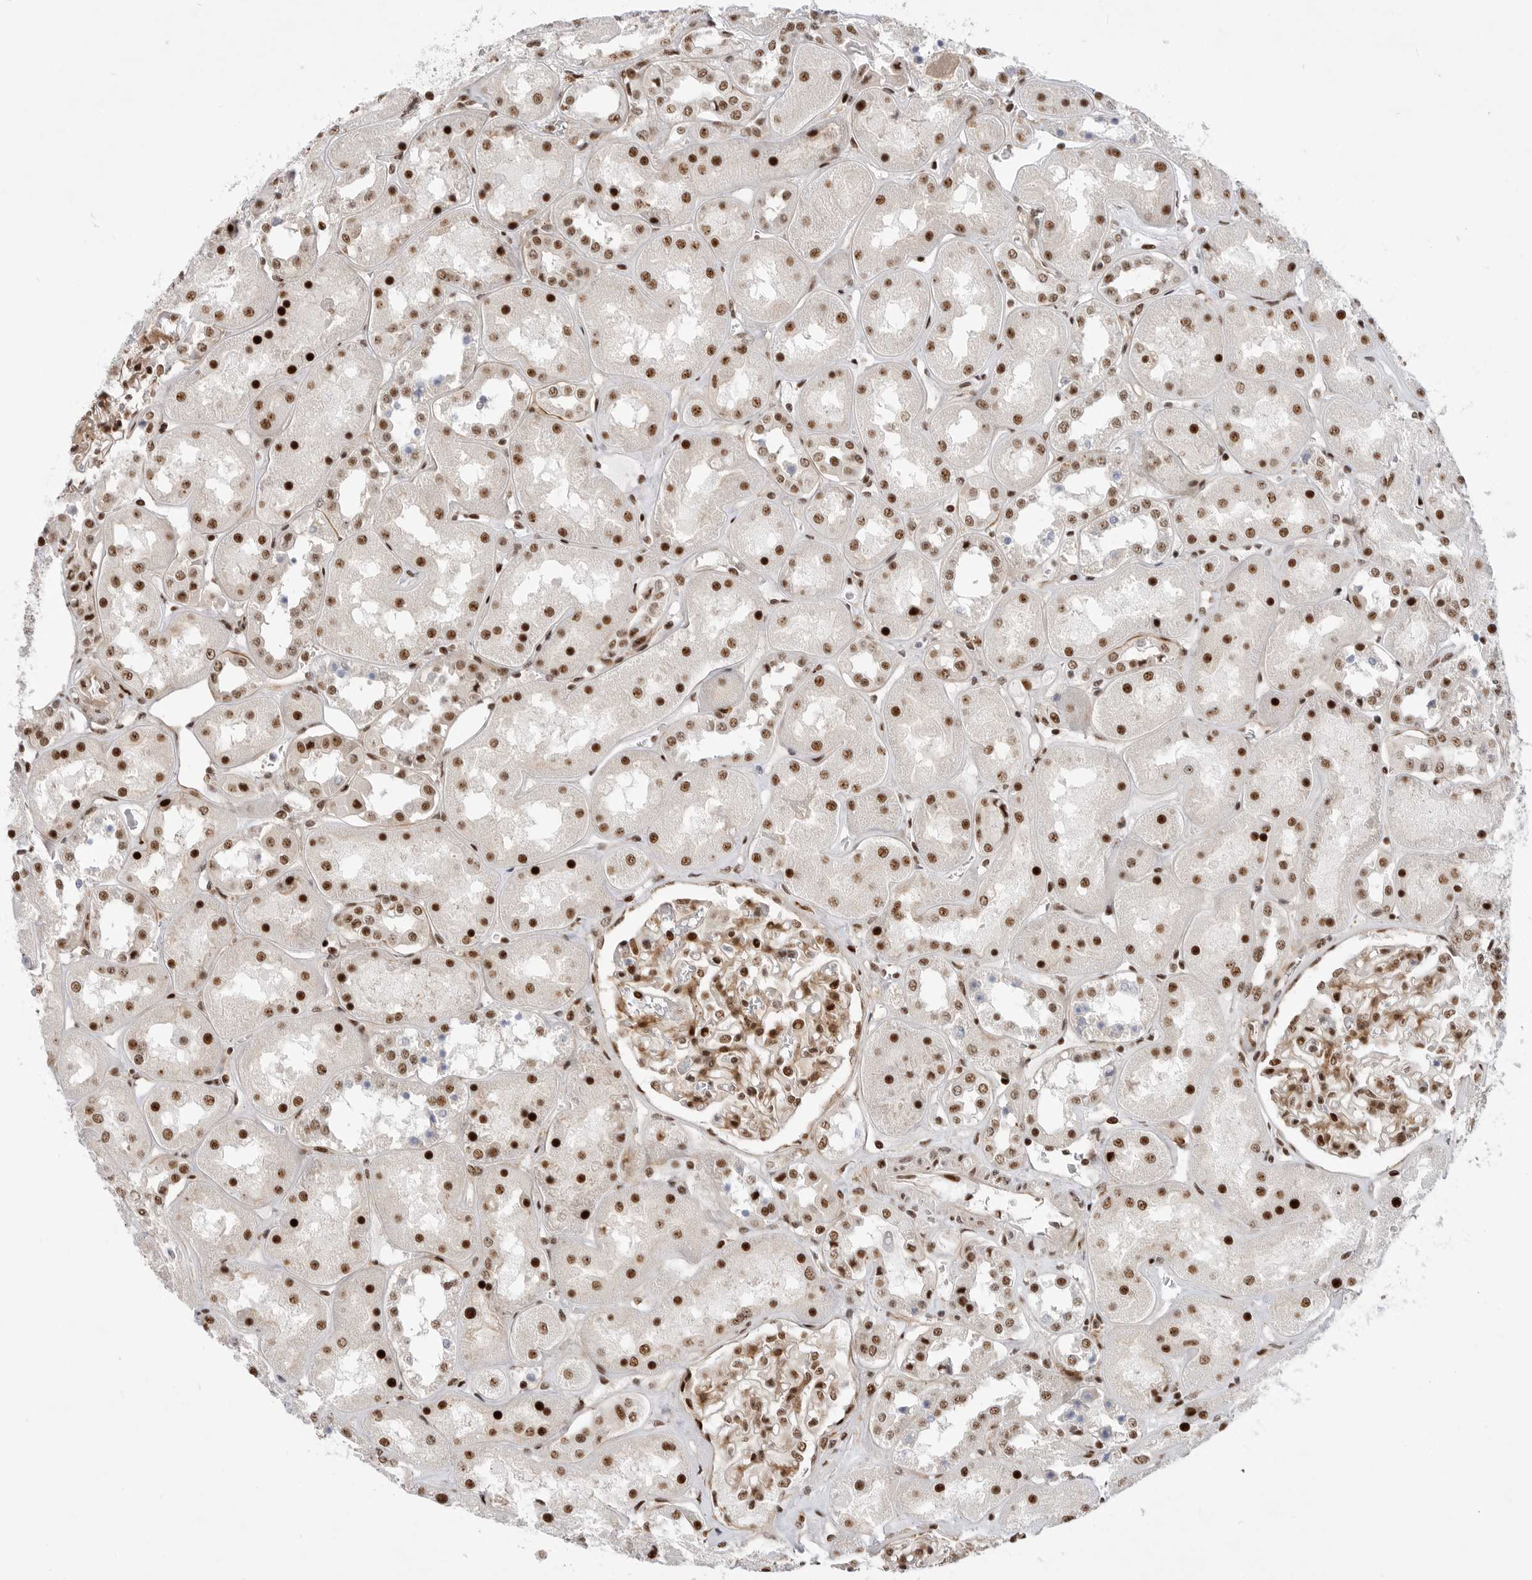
{"staining": {"intensity": "strong", "quantity": "25%-75%", "location": "cytoplasmic/membranous,nuclear"}, "tissue": "kidney", "cell_type": "Cells in glomeruli", "image_type": "normal", "snomed": [{"axis": "morphology", "description": "Normal tissue, NOS"}, {"axis": "topography", "description": "Kidney"}], "caption": "Immunohistochemical staining of benign human kidney shows strong cytoplasmic/membranous,nuclear protein expression in approximately 25%-75% of cells in glomeruli.", "gene": "GPATCH2", "patient": {"sex": "male", "age": 70}}